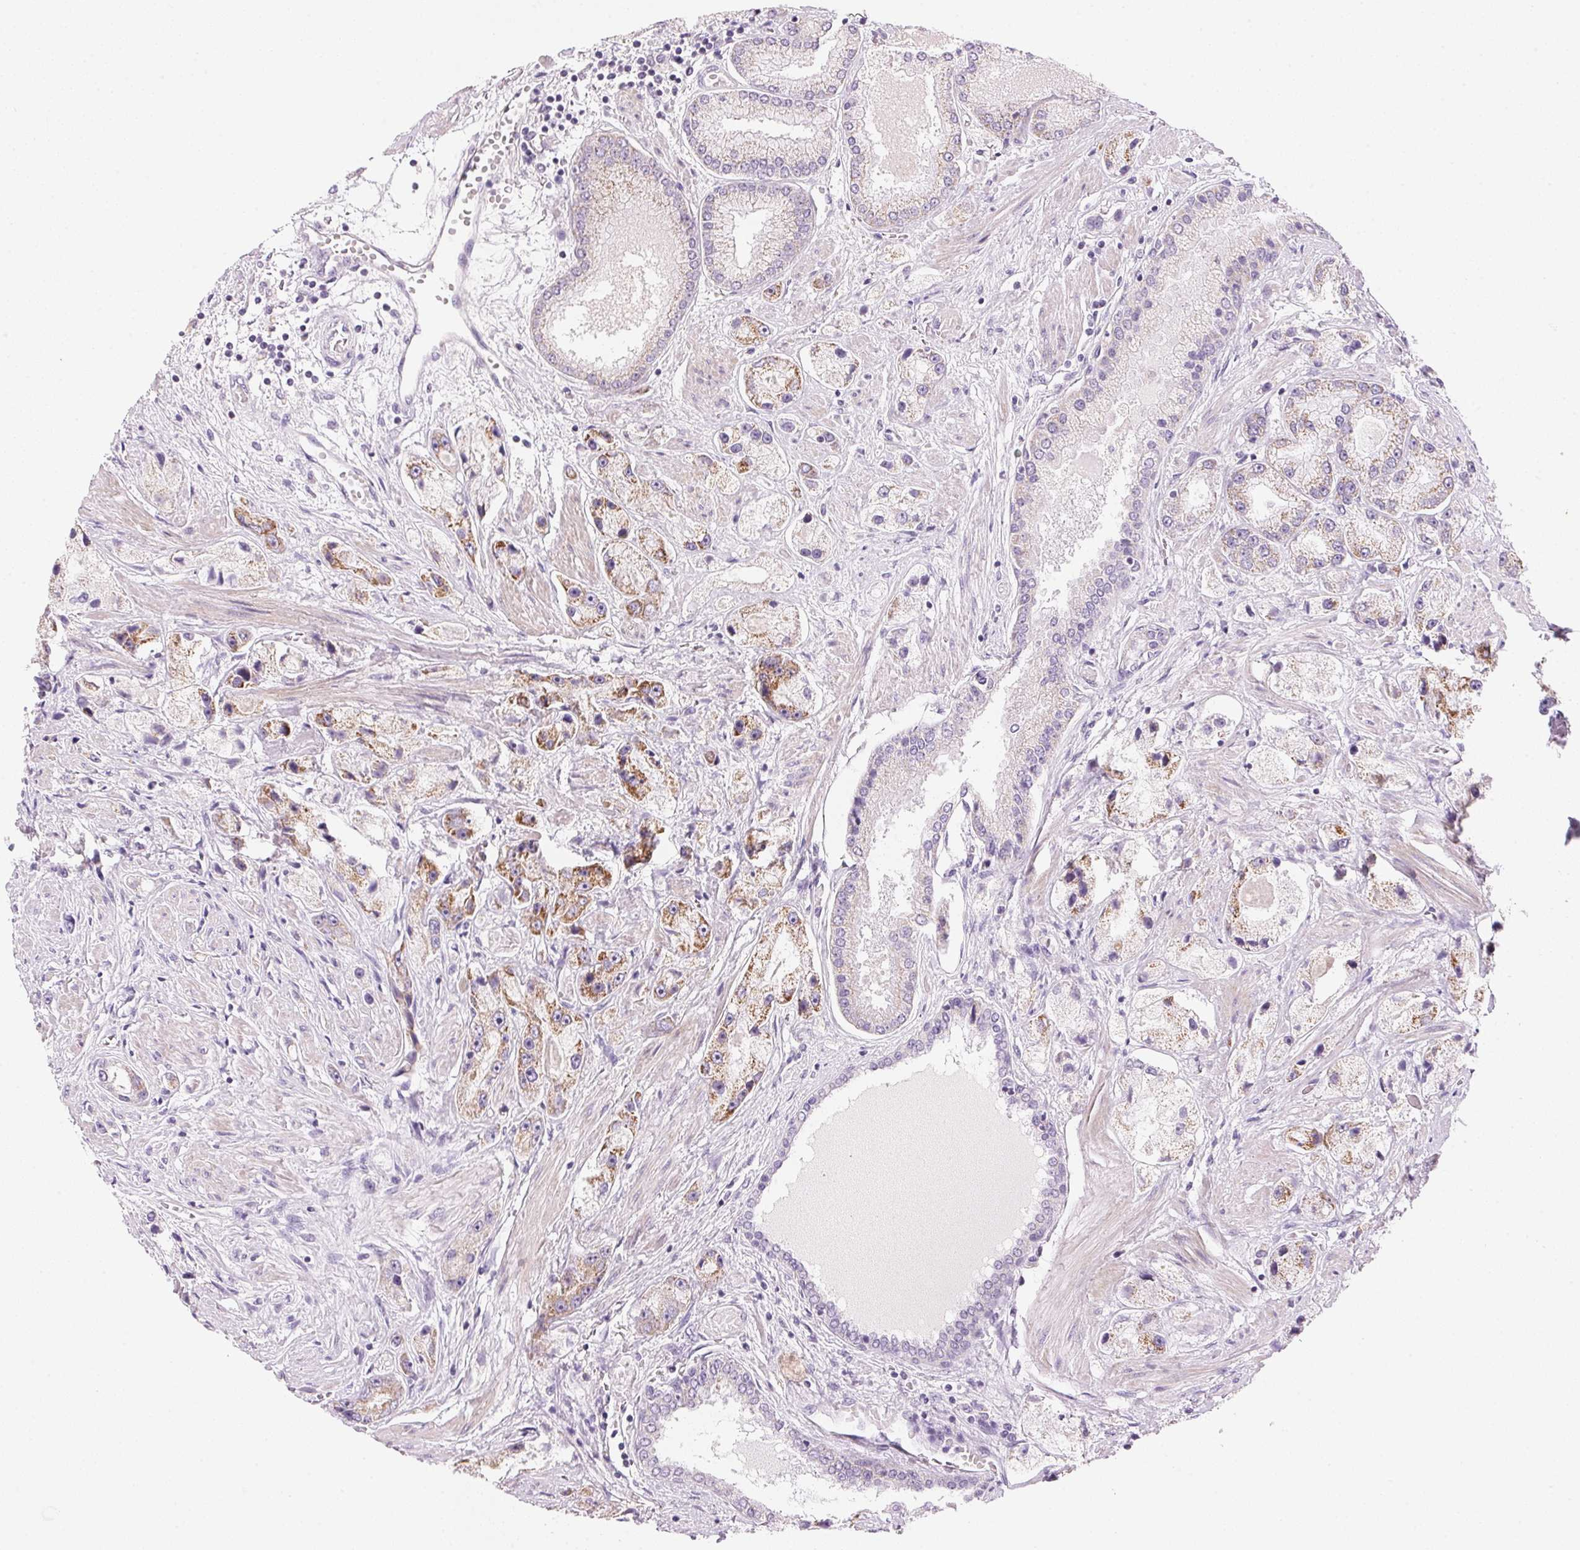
{"staining": {"intensity": "moderate", "quantity": "<25%", "location": "cytoplasmic/membranous"}, "tissue": "prostate cancer", "cell_type": "Tumor cells", "image_type": "cancer", "snomed": [{"axis": "morphology", "description": "Adenocarcinoma, High grade"}, {"axis": "topography", "description": "Prostate"}], "caption": "Protein staining shows moderate cytoplasmic/membranous staining in approximately <25% of tumor cells in prostate cancer.", "gene": "CYP11B1", "patient": {"sex": "male", "age": 67}}